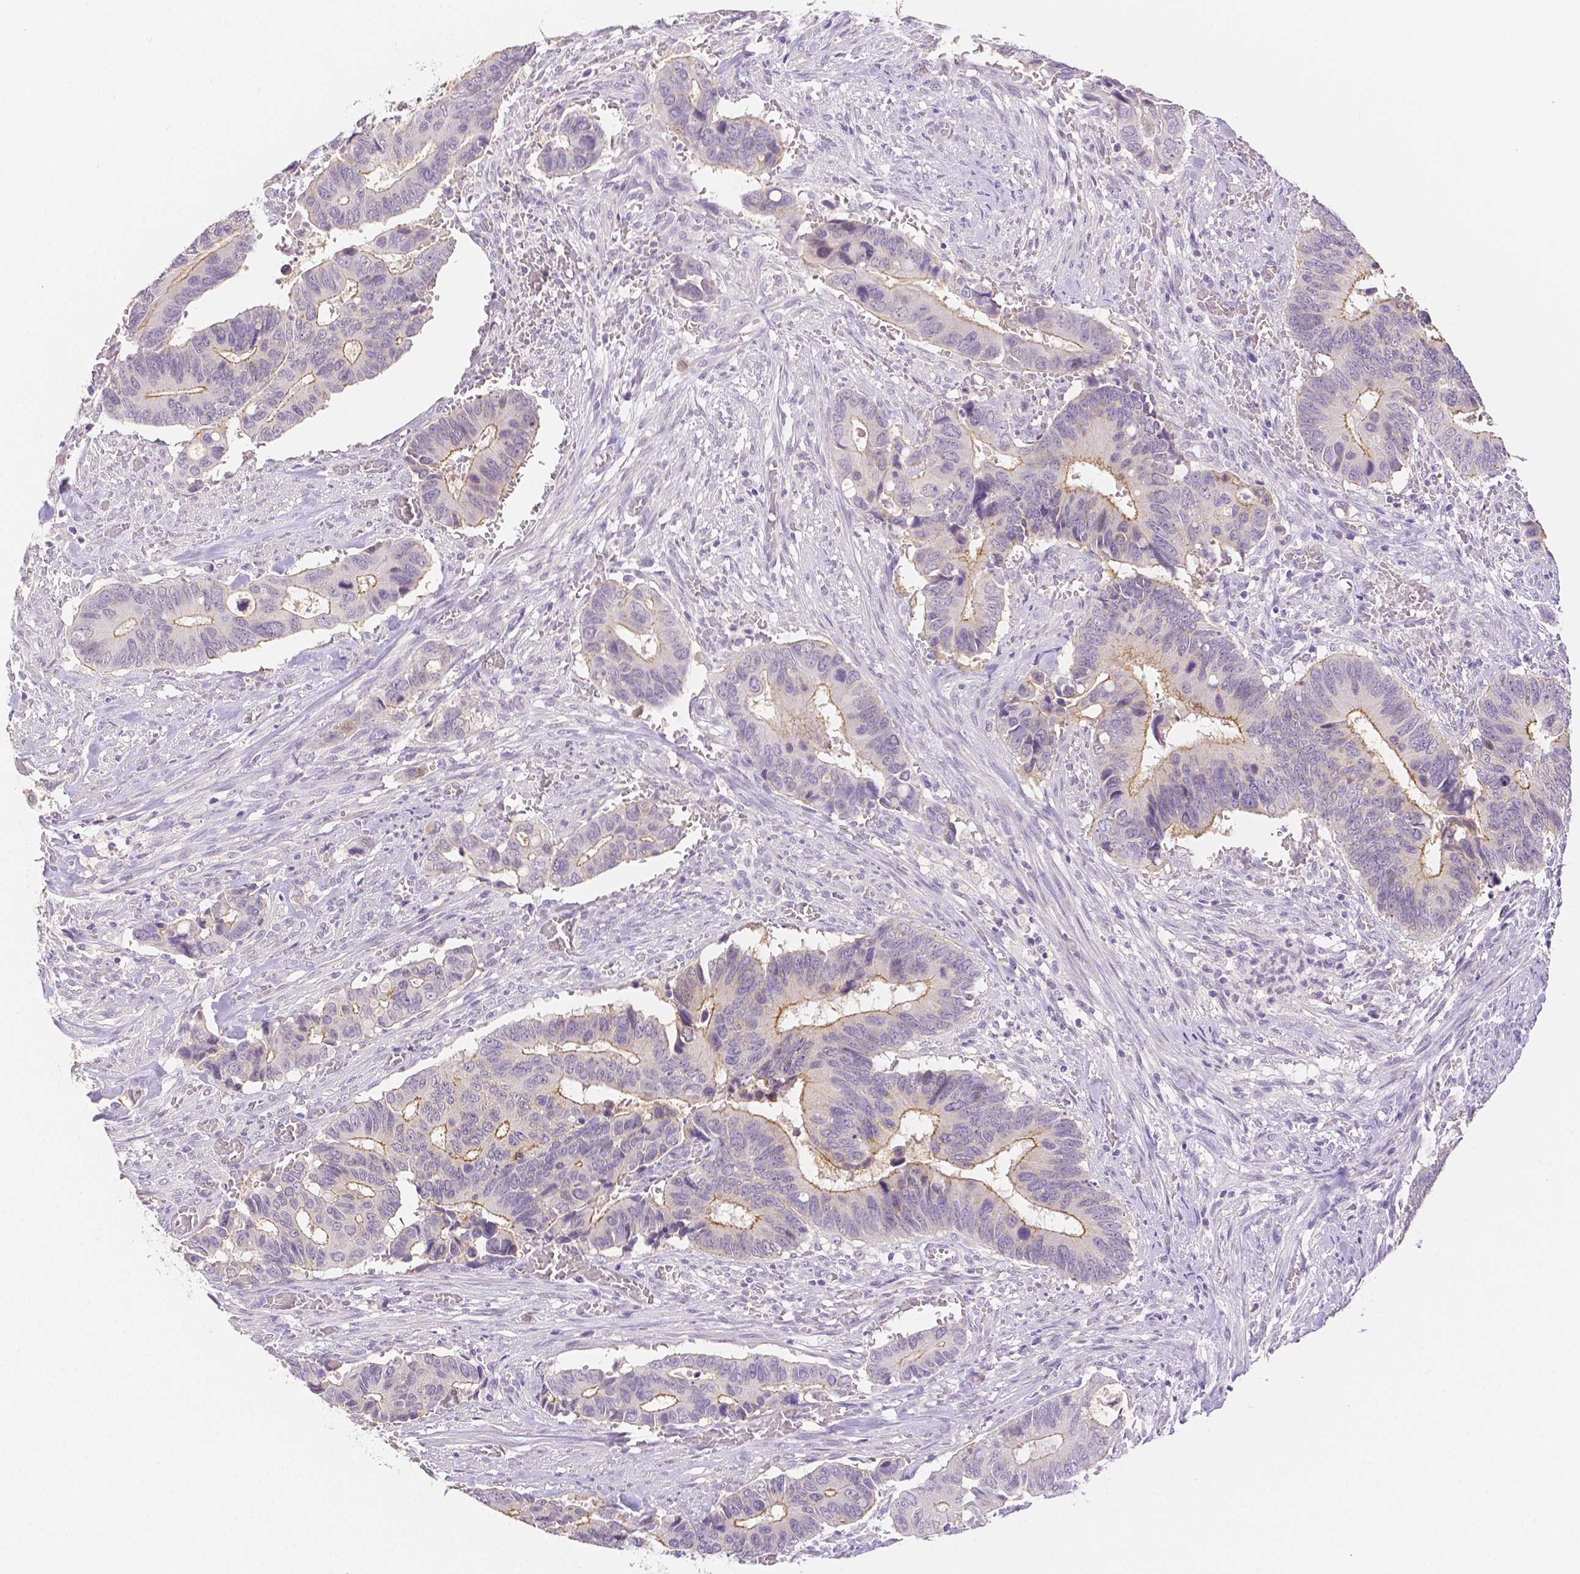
{"staining": {"intensity": "moderate", "quantity": "25%-75%", "location": "cytoplasmic/membranous"}, "tissue": "colorectal cancer", "cell_type": "Tumor cells", "image_type": "cancer", "snomed": [{"axis": "morphology", "description": "Adenocarcinoma, NOS"}, {"axis": "topography", "description": "Colon"}], "caption": "Human adenocarcinoma (colorectal) stained for a protein (brown) reveals moderate cytoplasmic/membranous positive staining in approximately 25%-75% of tumor cells.", "gene": "OCLN", "patient": {"sex": "male", "age": 49}}